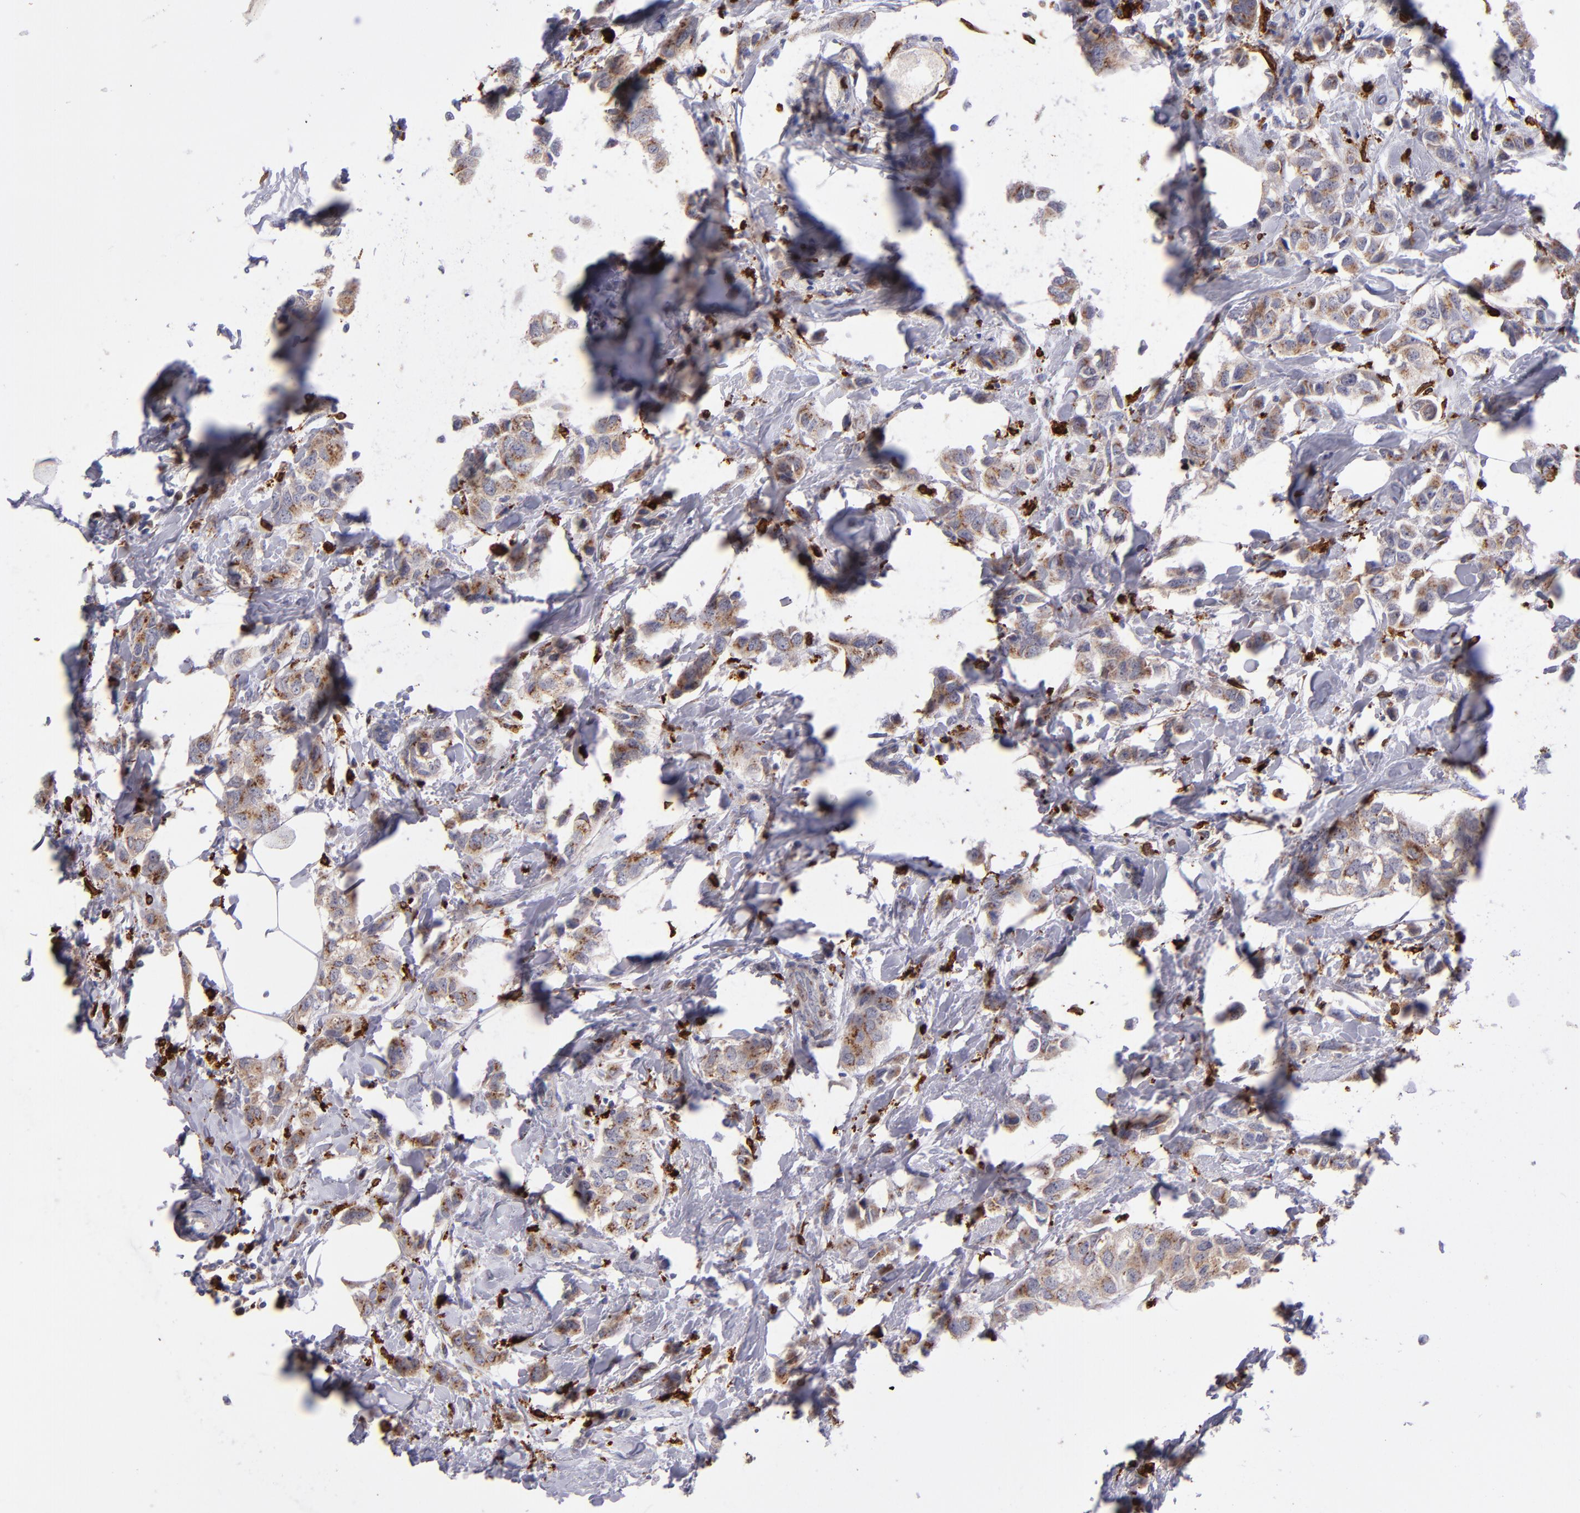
{"staining": {"intensity": "moderate", "quantity": ">75%", "location": "cytoplasmic/membranous"}, "tissue": "breast cancer", "cell_type": "Tumor cells", "image_type": "cancer", "snomed": [{"axis": "morphology", "description": "Normal tissue, NOS"}, {"axis": "morphology", "description": "Duct carcinoma"}, {"axis": "topography", "description": "Breast"}], "caption": "Immunohistochemical staining of breast intraductal carcinoma exhibits medium levels of moderate cytoplasmic/membranous expression in about >75% of tumor cells.", "gene": "PTGS1", "patient": {"sex": "female", "age": 50}}